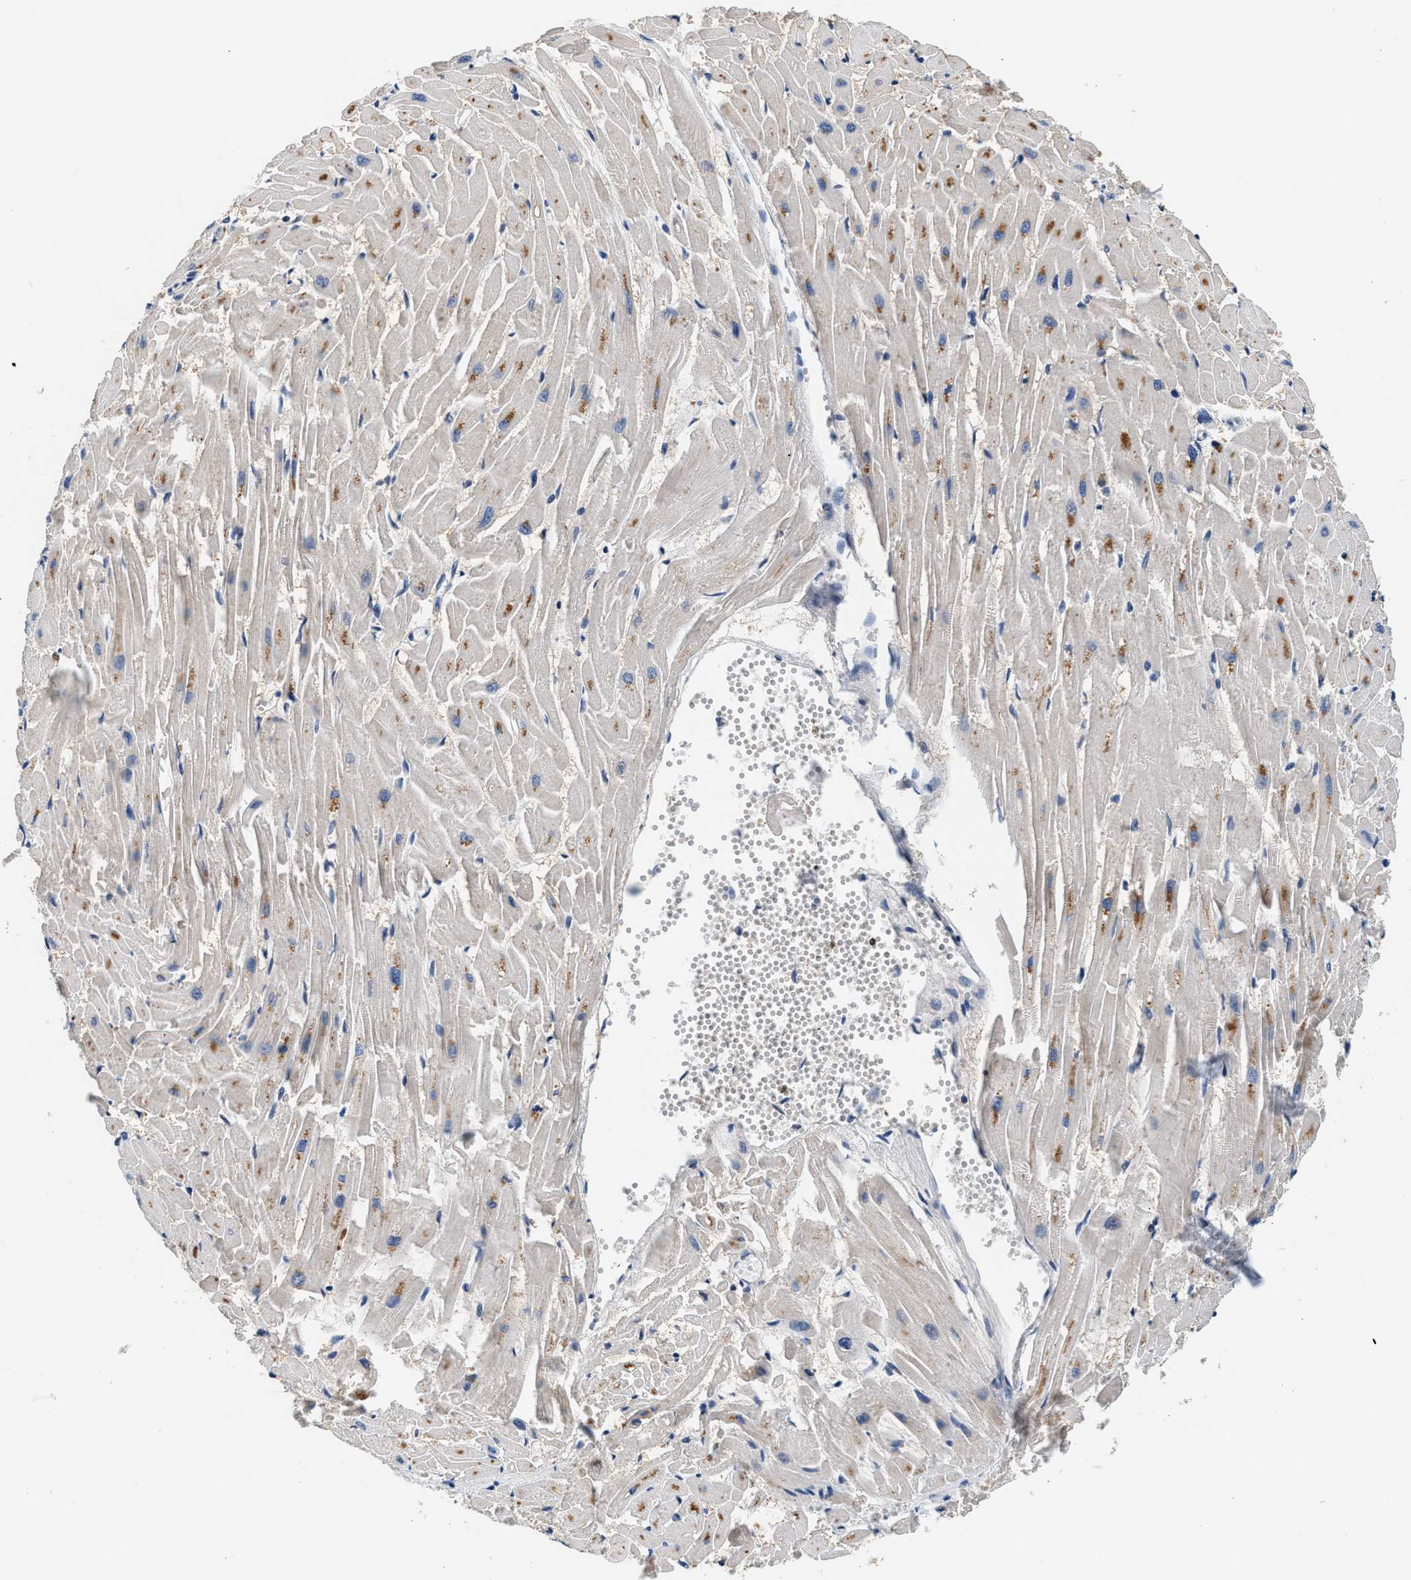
{"staining": {"intensity": "moderate", "quantity": "<25%", "location": "cytoplasmic/membranous"}, "tissue": "heart muscle", "cell_type": "Cardiomyocytes", "image_type": "normal", "snomed": [{"axis": "morphology", "description": "Normal tissue, NOS"}, {"axis": "topography", "description": "Heart"}], "caption": "Immunohistochemical staining of normal heart muscle exhibits low levels of moderate cytoplasmic/membranous expression in about <25% of cardiomyocytes.", "gene": "KCNMB2", "patient": {"sex": "female", "age": 19}}